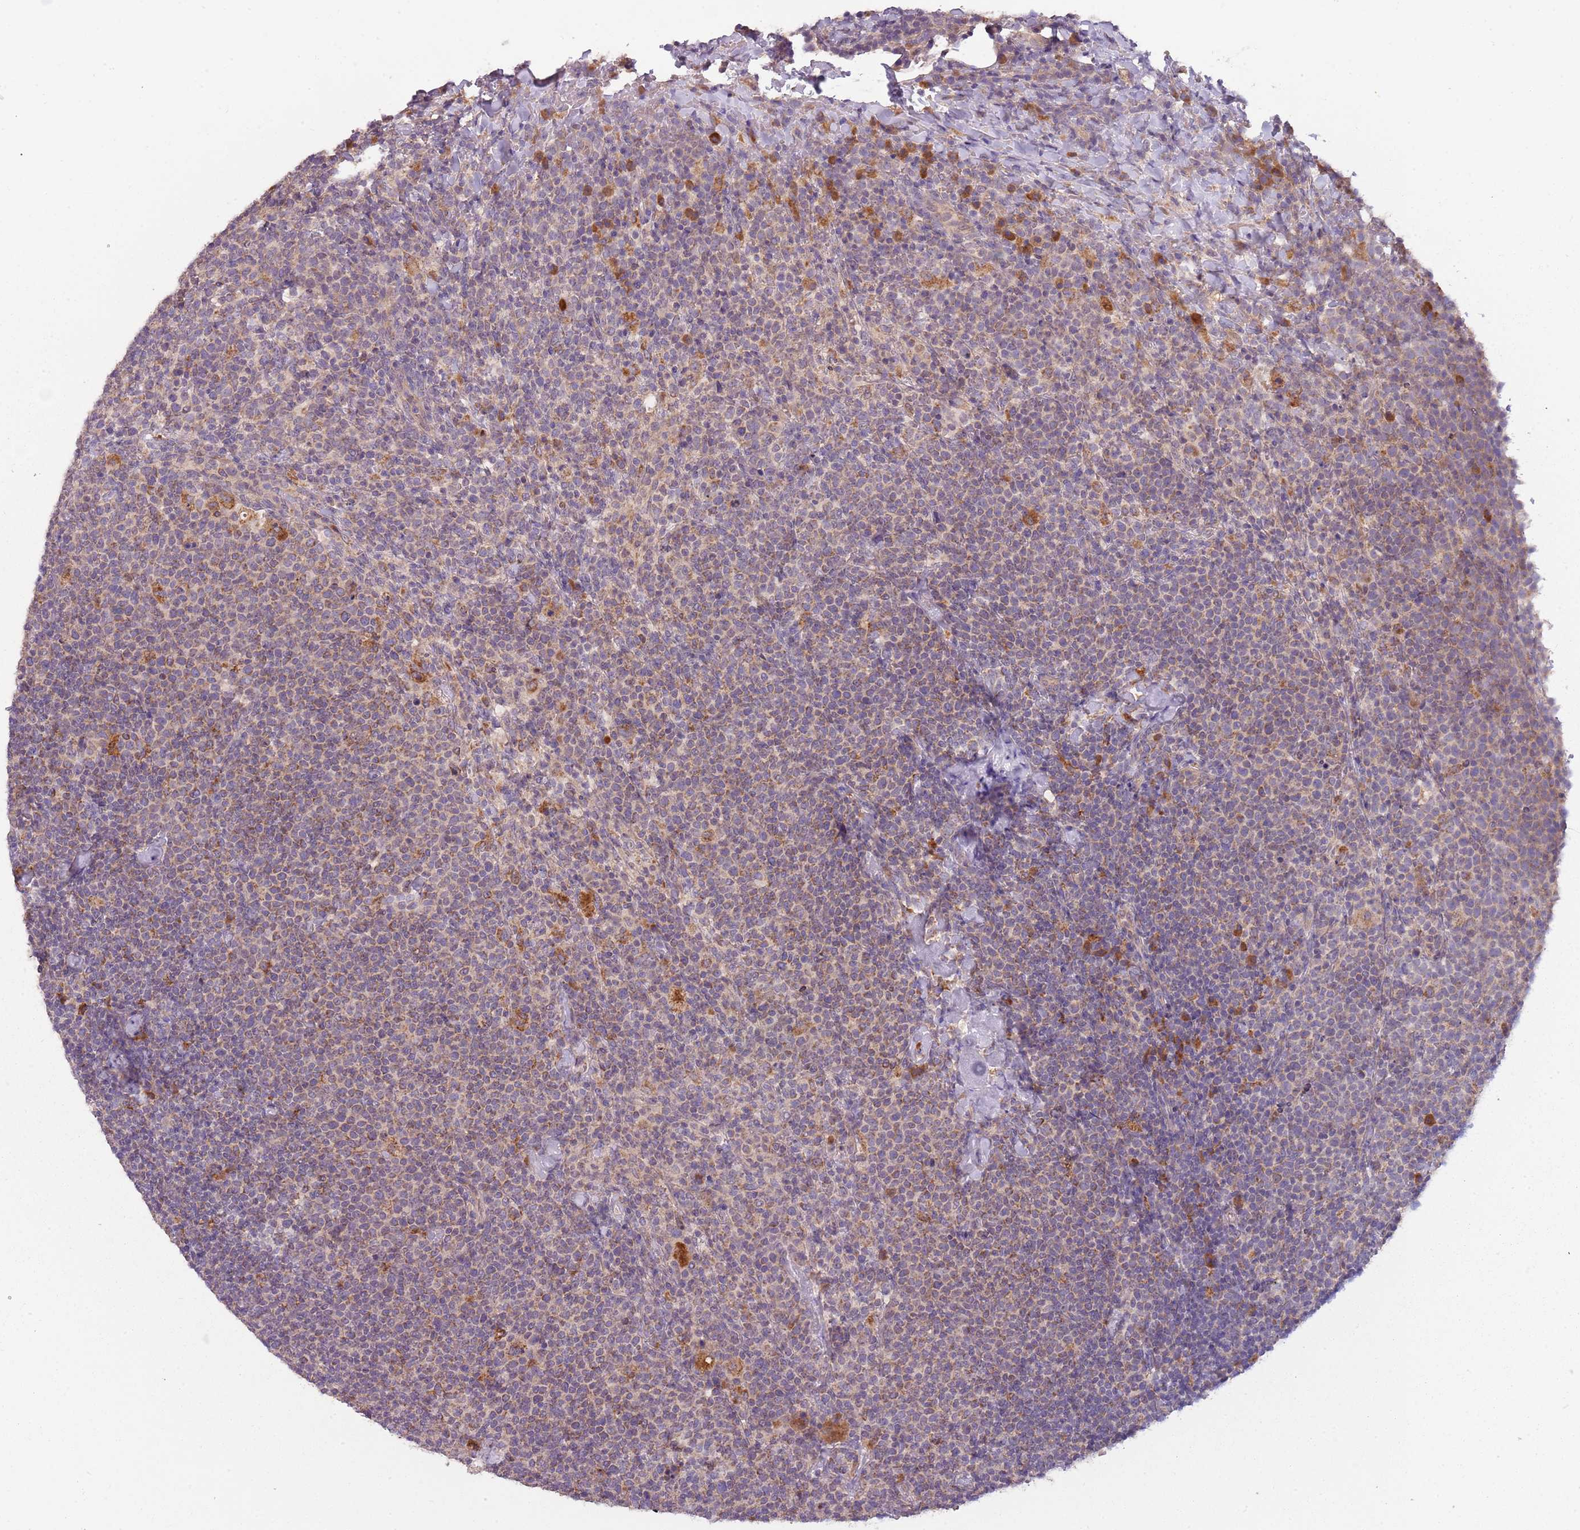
{"staining": {"intensity": "moderate", "quantity": "25%-75%", "location": "cytoplasmic/membranous"}, "tissue": "lymphoma", "cell_type": "Tumor cells", "image_type": "cancer", "snomed": [{"axis": "morphology", "description": "Malignant lymphoma, non-Hodgkin's type, High grade"}, {"axis": "topography", "description": "Lymph node"}], "caption": "IHC (DAB (3,3'-diaminobenzidine)) staining of high-grade malignant lymphoma, non-Hodgkin's type displays moderate cytoplasmic/membranous protein staining in approximately 25%-75% of tumor cells.", "gene": "FECH", "patient": {"sex": "male", "age": 61}}